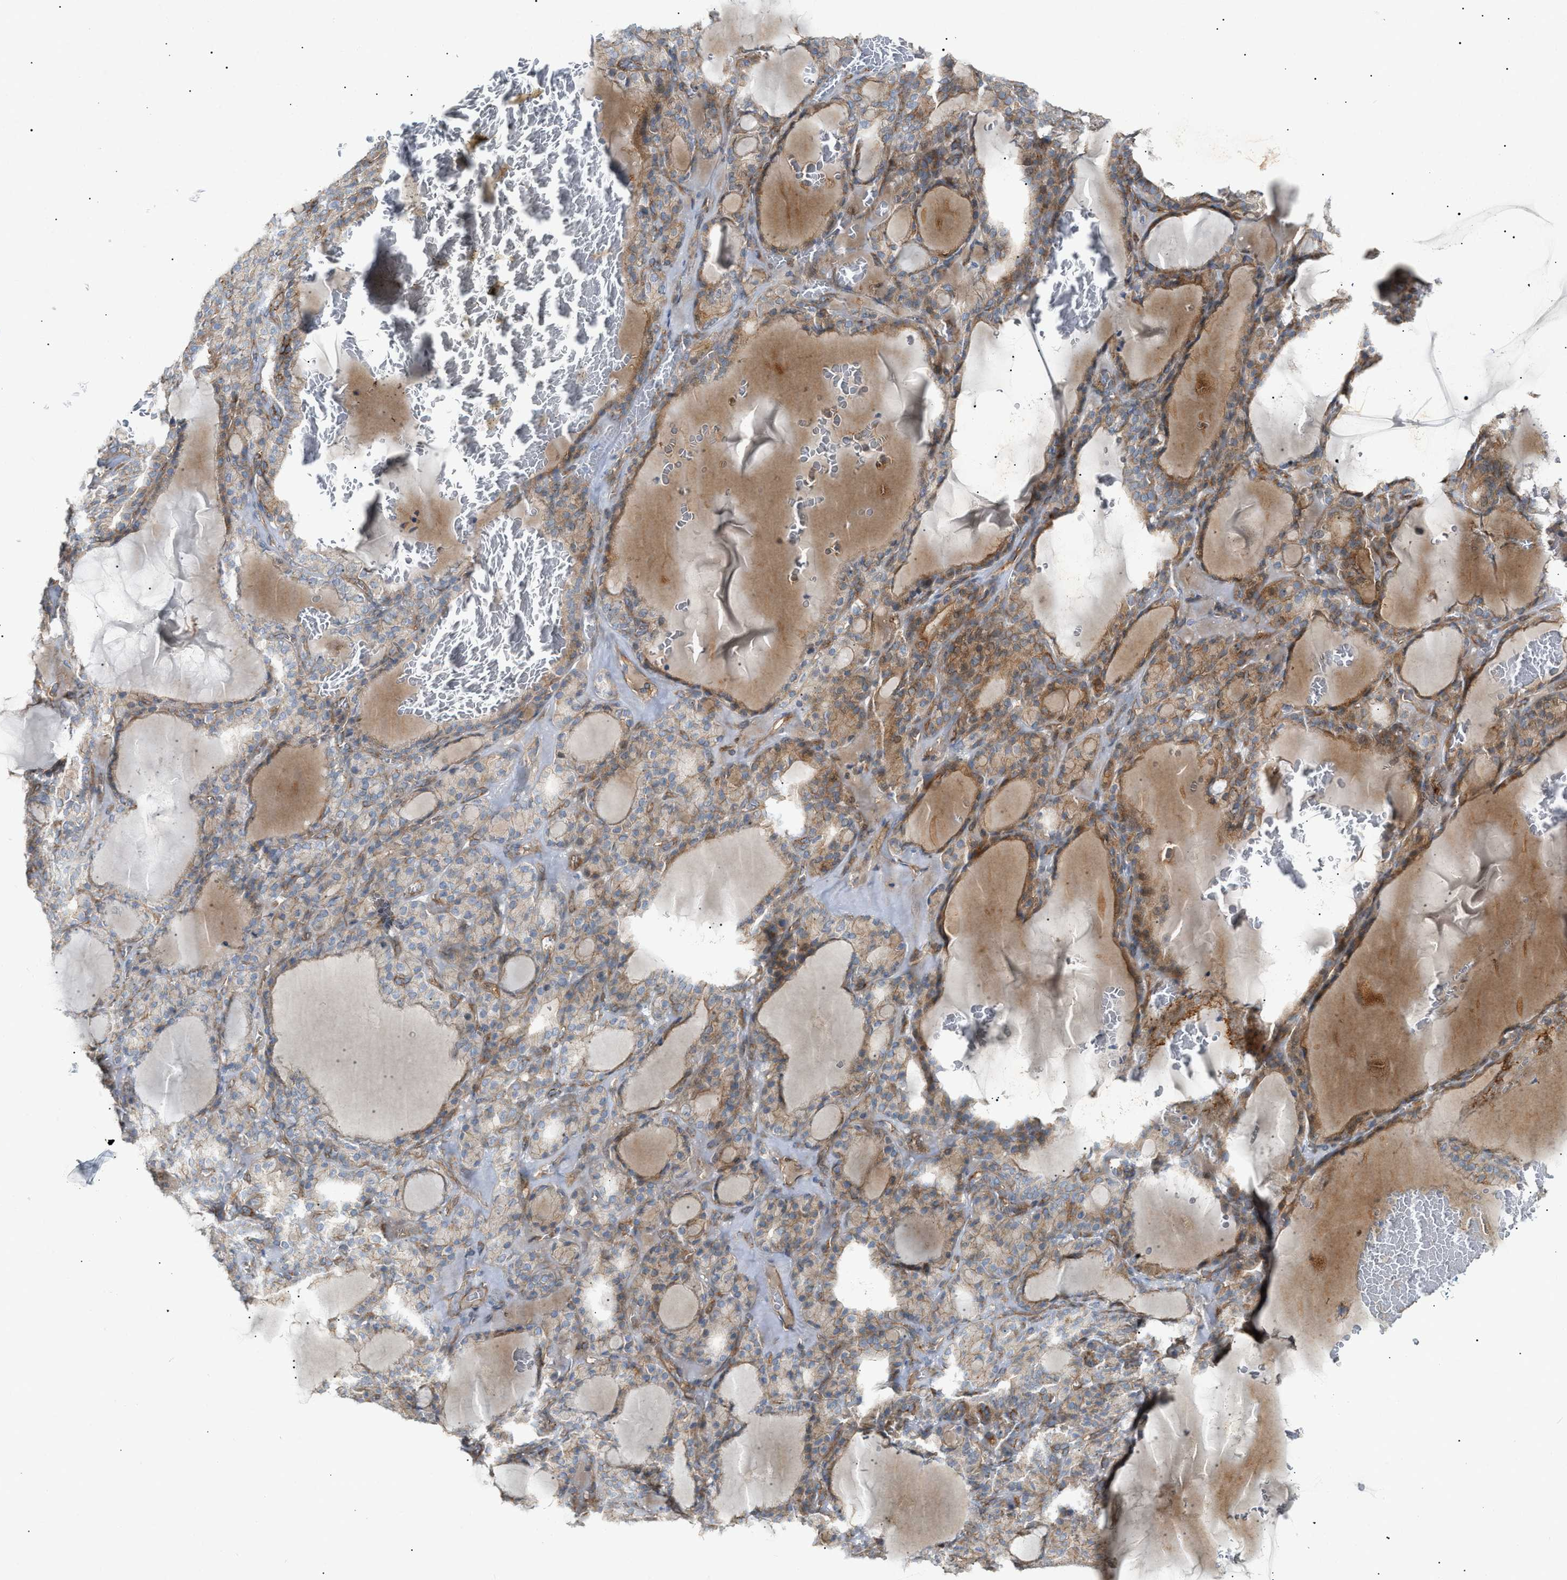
{"staining": {"intensity": "moderate", "quantity": "25%-75%", "location": "cytoplasmic/membranous"}, "tissue": "thyroid gland", "cell_type": "Glandular cells", "image_type": "normal", "snomed": [{"axis": "morphology", "description": "Normal tissue, NOS"}, {"axis": "topography", "description": "Thyroid gland"}], "caption": "Immunohistochemical staining of unremarkable thyroid gland demonstrates 25%-75% levels of moderate cytoplasmic/membranous protein staining in about 25%-75% of glandular cells.", "gene": "ZFHX2", "patient": {"sex": "female", "age": 28}}